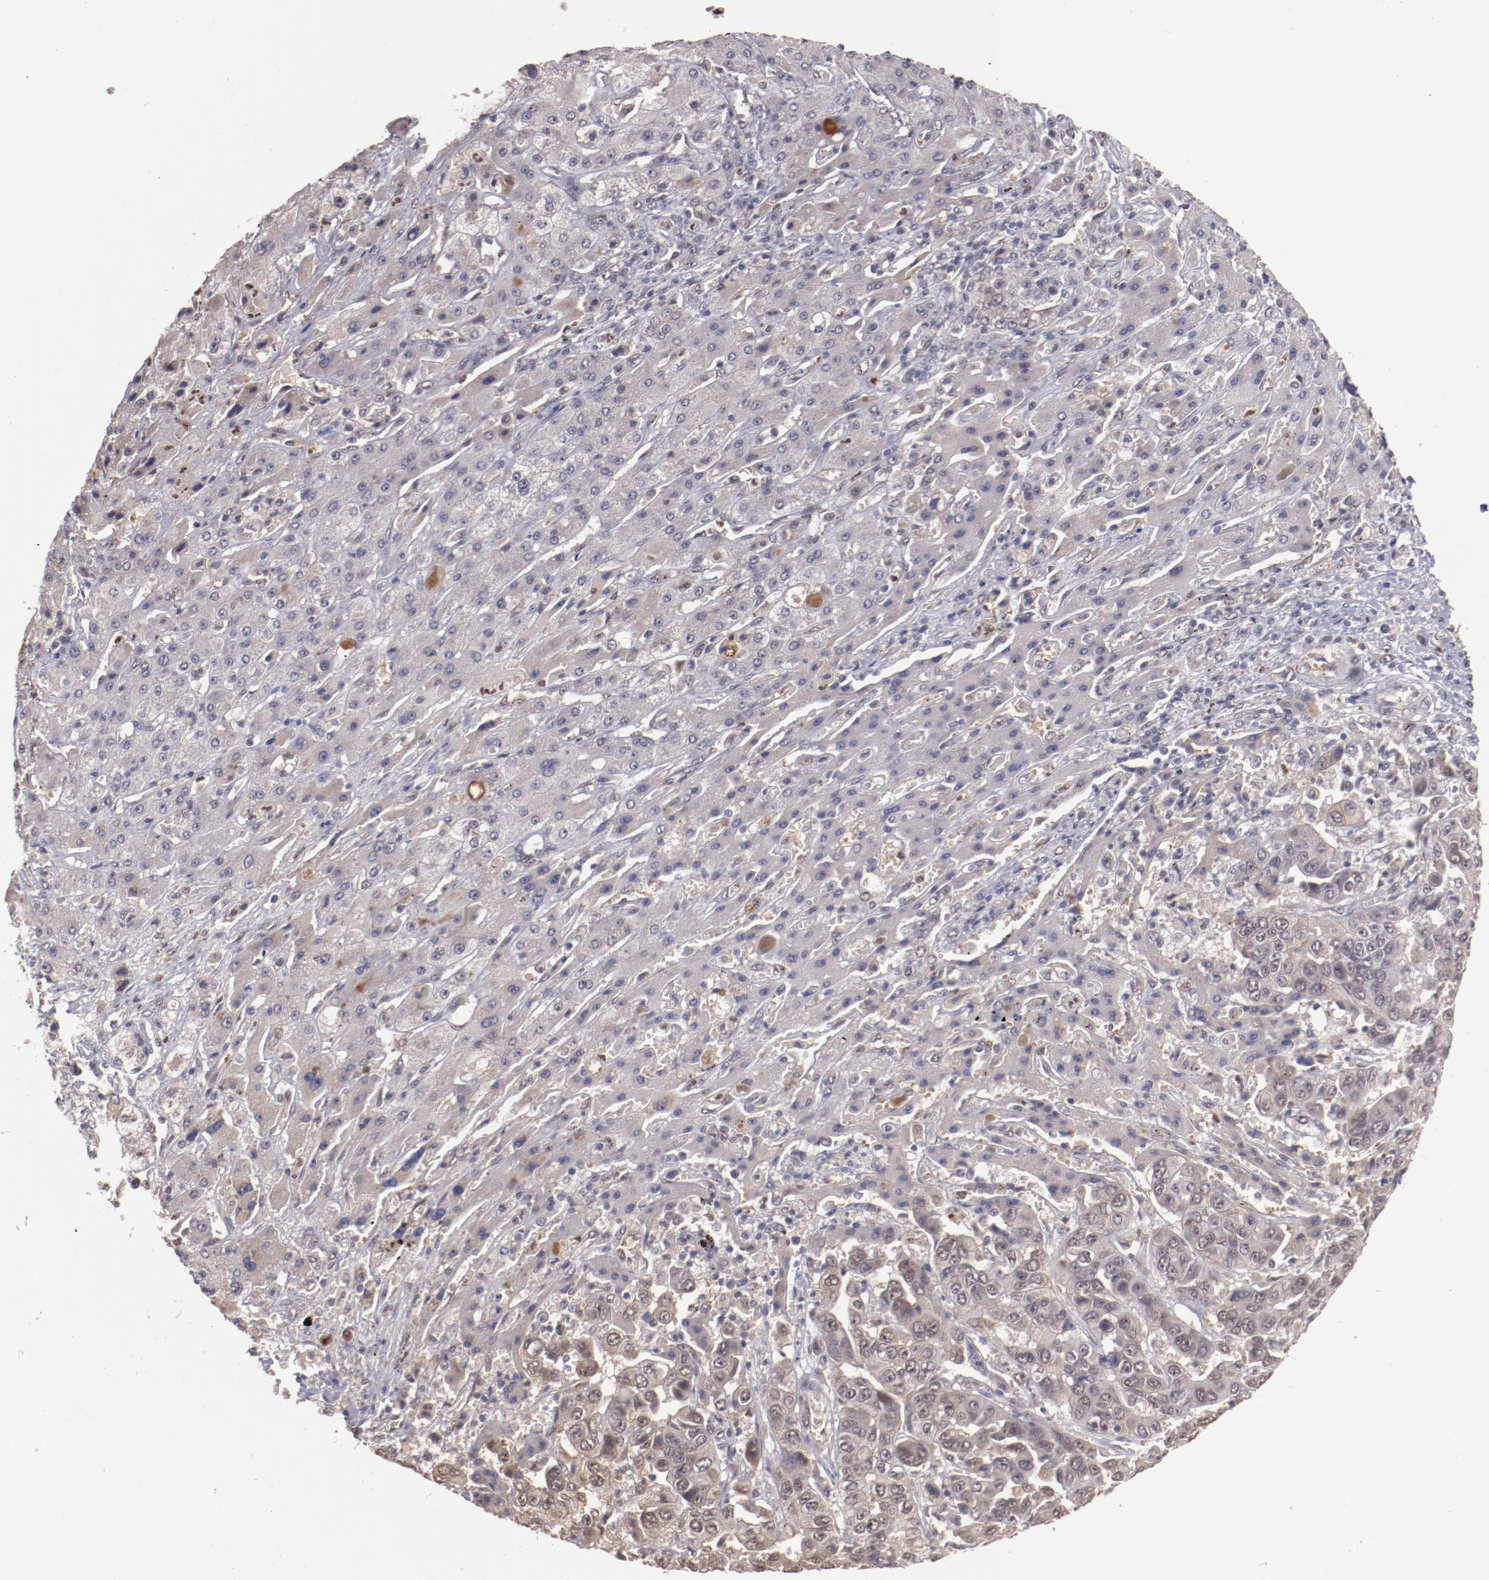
{"staining": {"intensity": "weak", "quantity": ">75%", "location": "cytoplasmic/membranous"}, "tissue": "liver cancer", "cell_type": "Tumor cells", "image_type": "cancer", "snomed": [{"axis": "morphology", "description": "Cholangiocarcinoma"}, {"axis": "topography", "description": "Liver"}], "caption": "Brown immunohistochemical staining in liver cancer displays weak cytoplasmic/membranous positivity in approximately >75% of tumor cells.", "gene": "NFE2", "patient": {"sex": "female", "age": 52}}